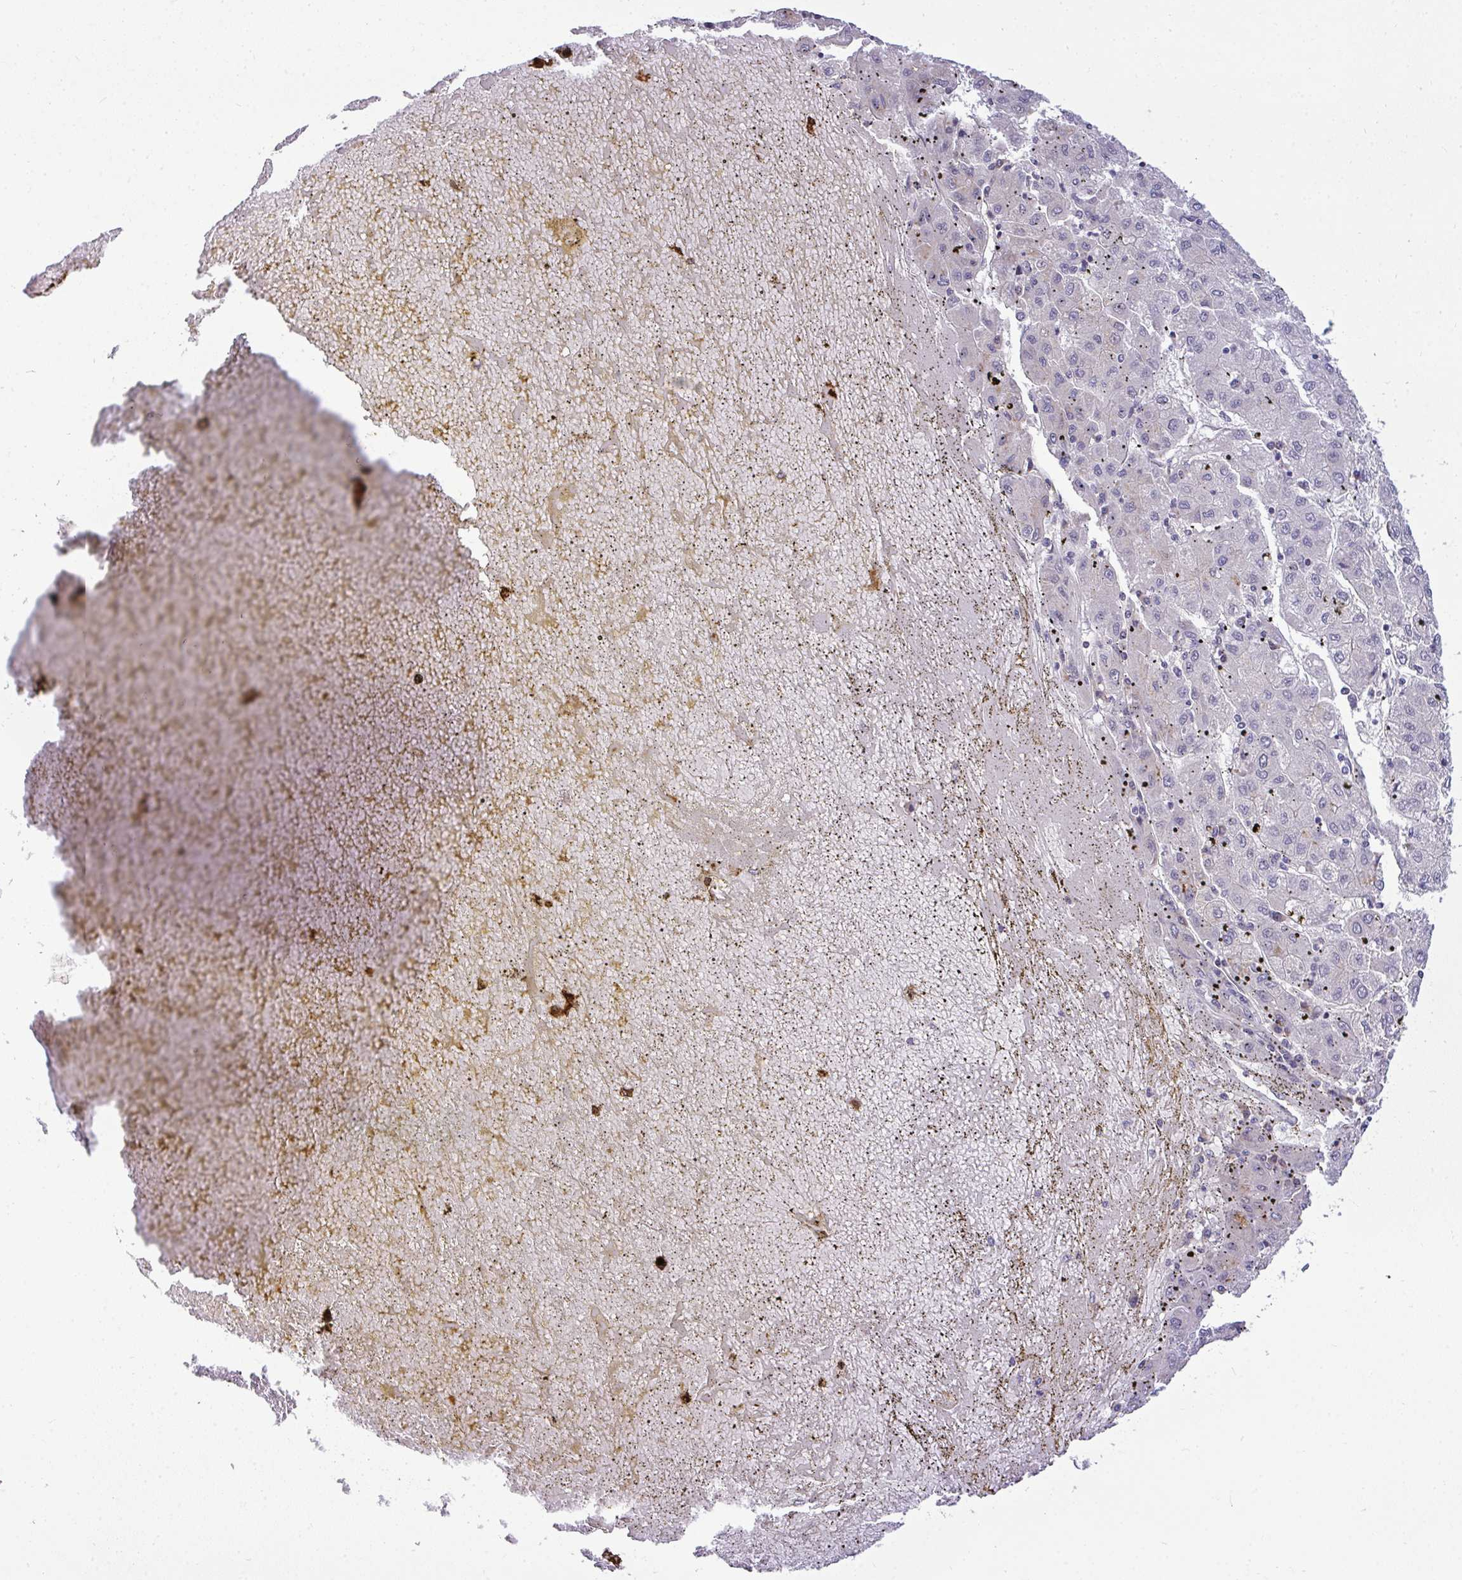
{"staining": {"intensity": "negative", "quantity": "none", "location": "none"}, "tissue": "liver cancer", "cell_type": "Tumor cells", "image_type": "cancer", "snomed": [{"axis": "morphology", "description": "Carcinoma, Hepatocellular, NOS"}, {"axis": "topography", "description": "Liver"}], "caption": "Immunohistochemical staining of hepatocellular carcinoma (liver) displays no significant staining in tumor cells.", "gene": "SRRM4", "patient": {"sex": "male", "age": 72}}